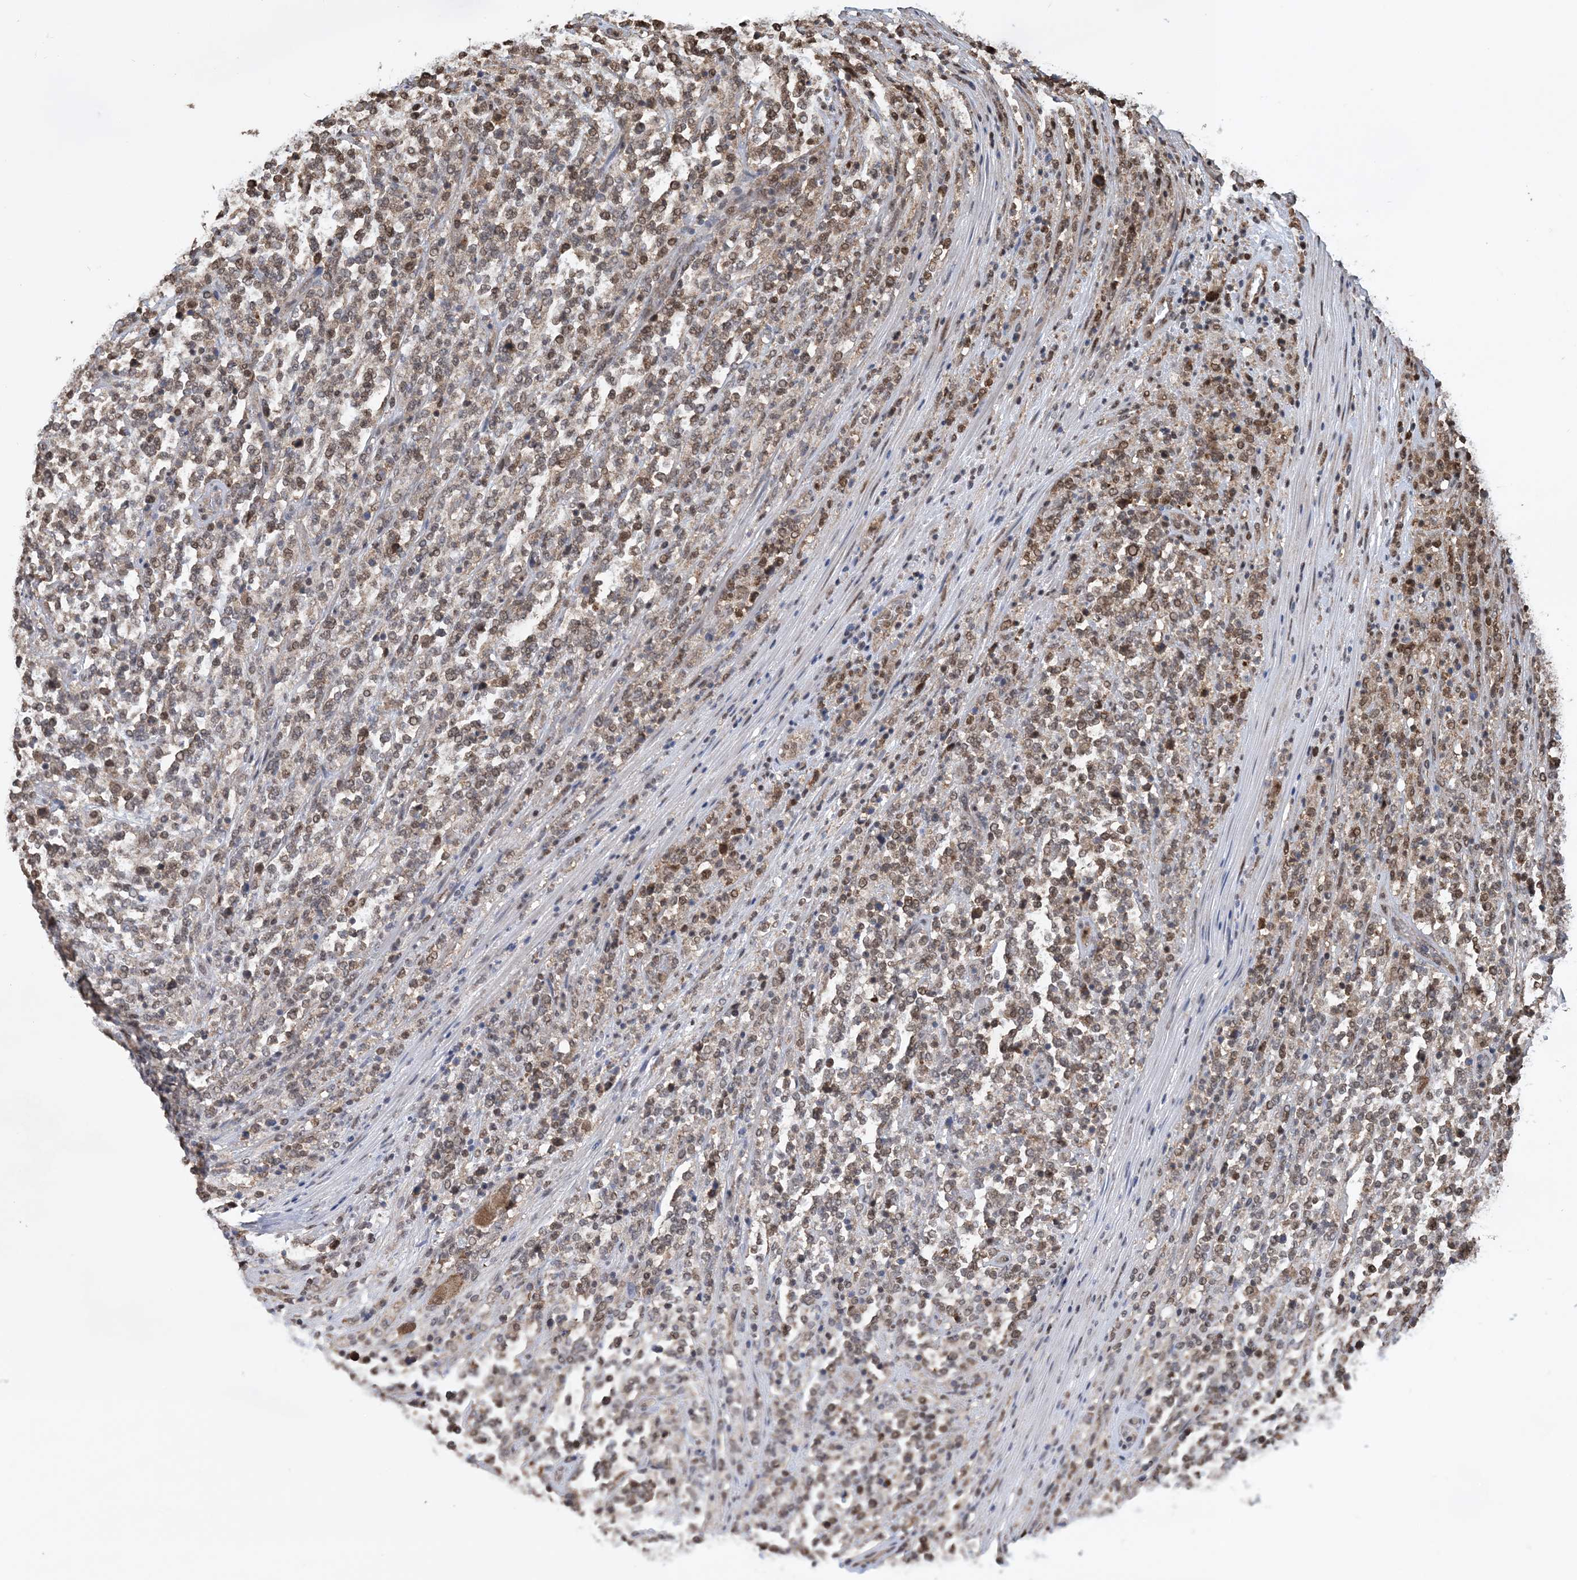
{"staining": {"intensity": "weak", "quantity": ">75%", "location": "nuclear"}, "tissue": "lymphoma", "cell_type": "Tumor cells", "image_type": "cancer", "snomed": [{"axis": "morphology", "description": "Malignant lymphoma, non-Hodgkin's type, High grade"}, {"axis": "topography", "description": "Soft tissue"}], "caption": "Tumor cells exhibit low levels of weak nuclear expression in about >75% of cells in lymphoma.", "gene": "HSPA1A", "patient": {"sex": "male", "age": 18}}